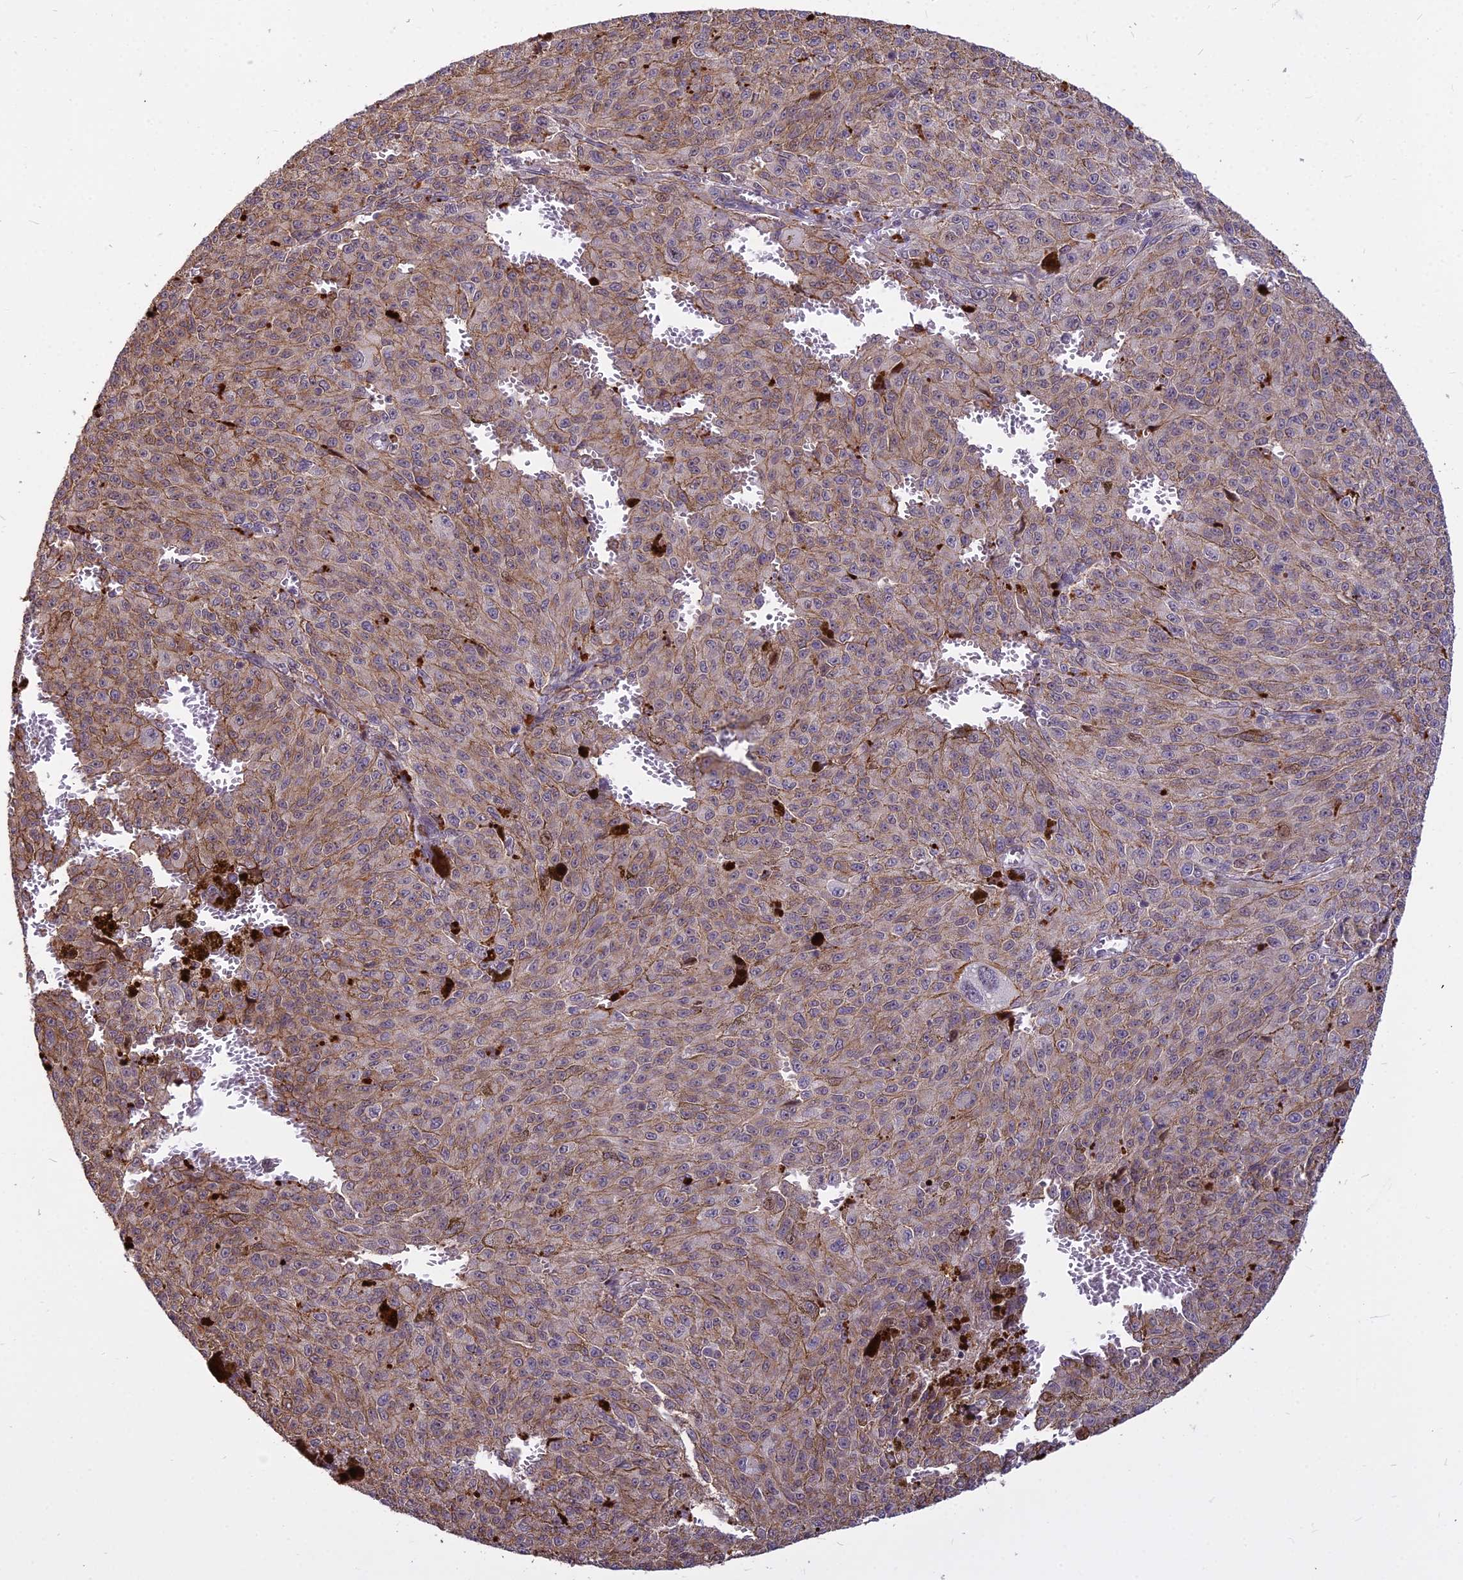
{"staining": {"intensity": "weak", "quantity": "25%-75%", "location": "cytoplasmic/membranous,nuclear"}, "tissue": "melanoma", "cell_type": "Tumor cells", "image_type": "cancer", "snomed": [{"axis": "morphology", "description": "Malignant melanoma, NOS"}, {"axis": "topography", "description": "Skin"}], "caption": "Weak cytoplasmic/membranous and nuclear expression is present in approximately 25%-75% of tumor cells in melanoma.", "gene": "GLYATL3", "patient": {"sex": "female", "age": 52}}